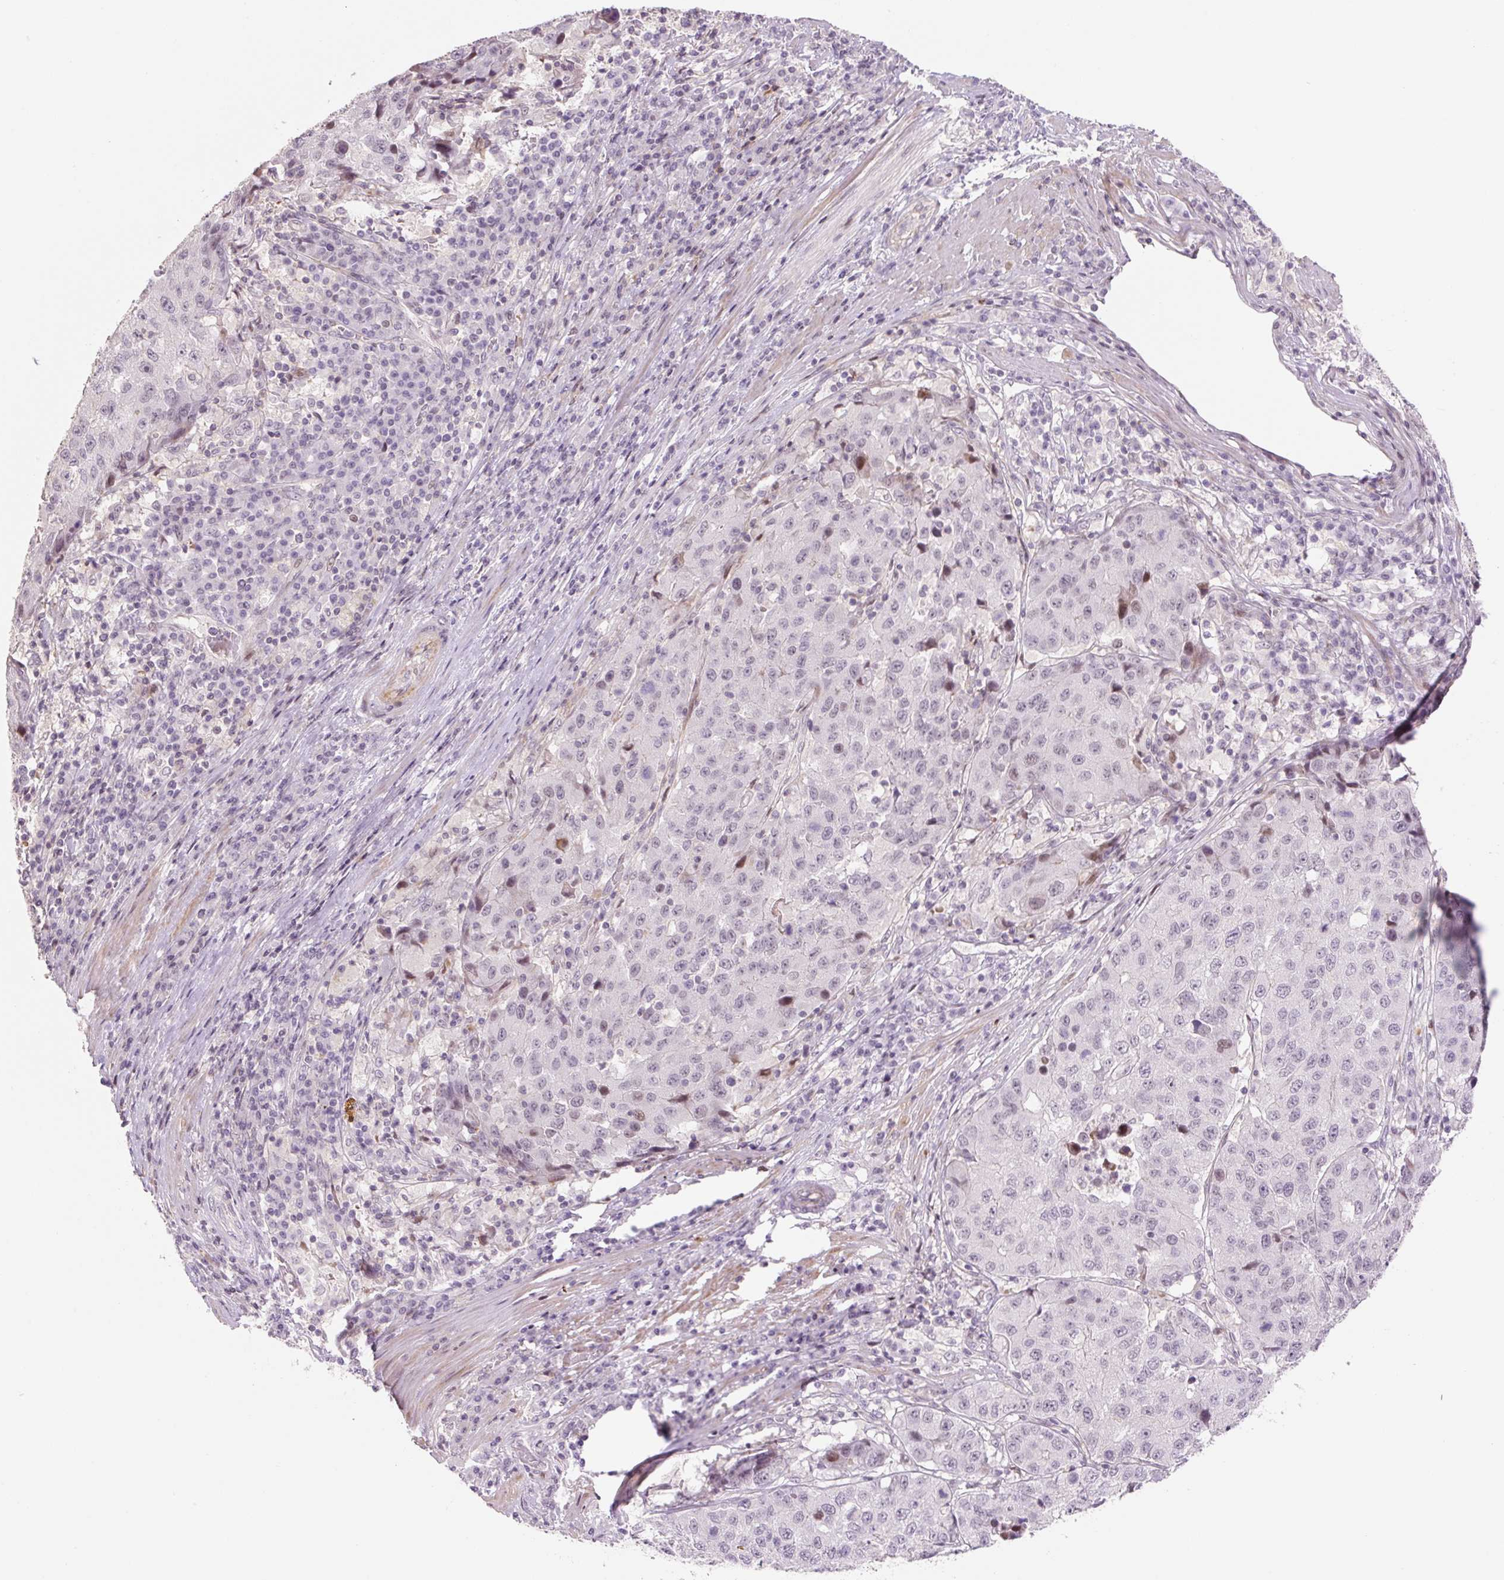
{"staining": {"intensity": "moderate", "quantity": "<25%", "location": "nuclear"}, "tissue": "stomach cancer", "cell_type": "Tumor cells", "image_type": "cancer", "snomed": [{"axis": "morphology", "description": "Adenocarcinoma, NOS"}, {"axis": "topography", "description": "Stomach"}], "caption": "A low amount of moderate nuclear staining is identified in approximately <25% of tumor cells in adenocarcinoma (stomach) tissue.", "gene": "ZNF552", "patient": {"sex": "male", "age": 71}}